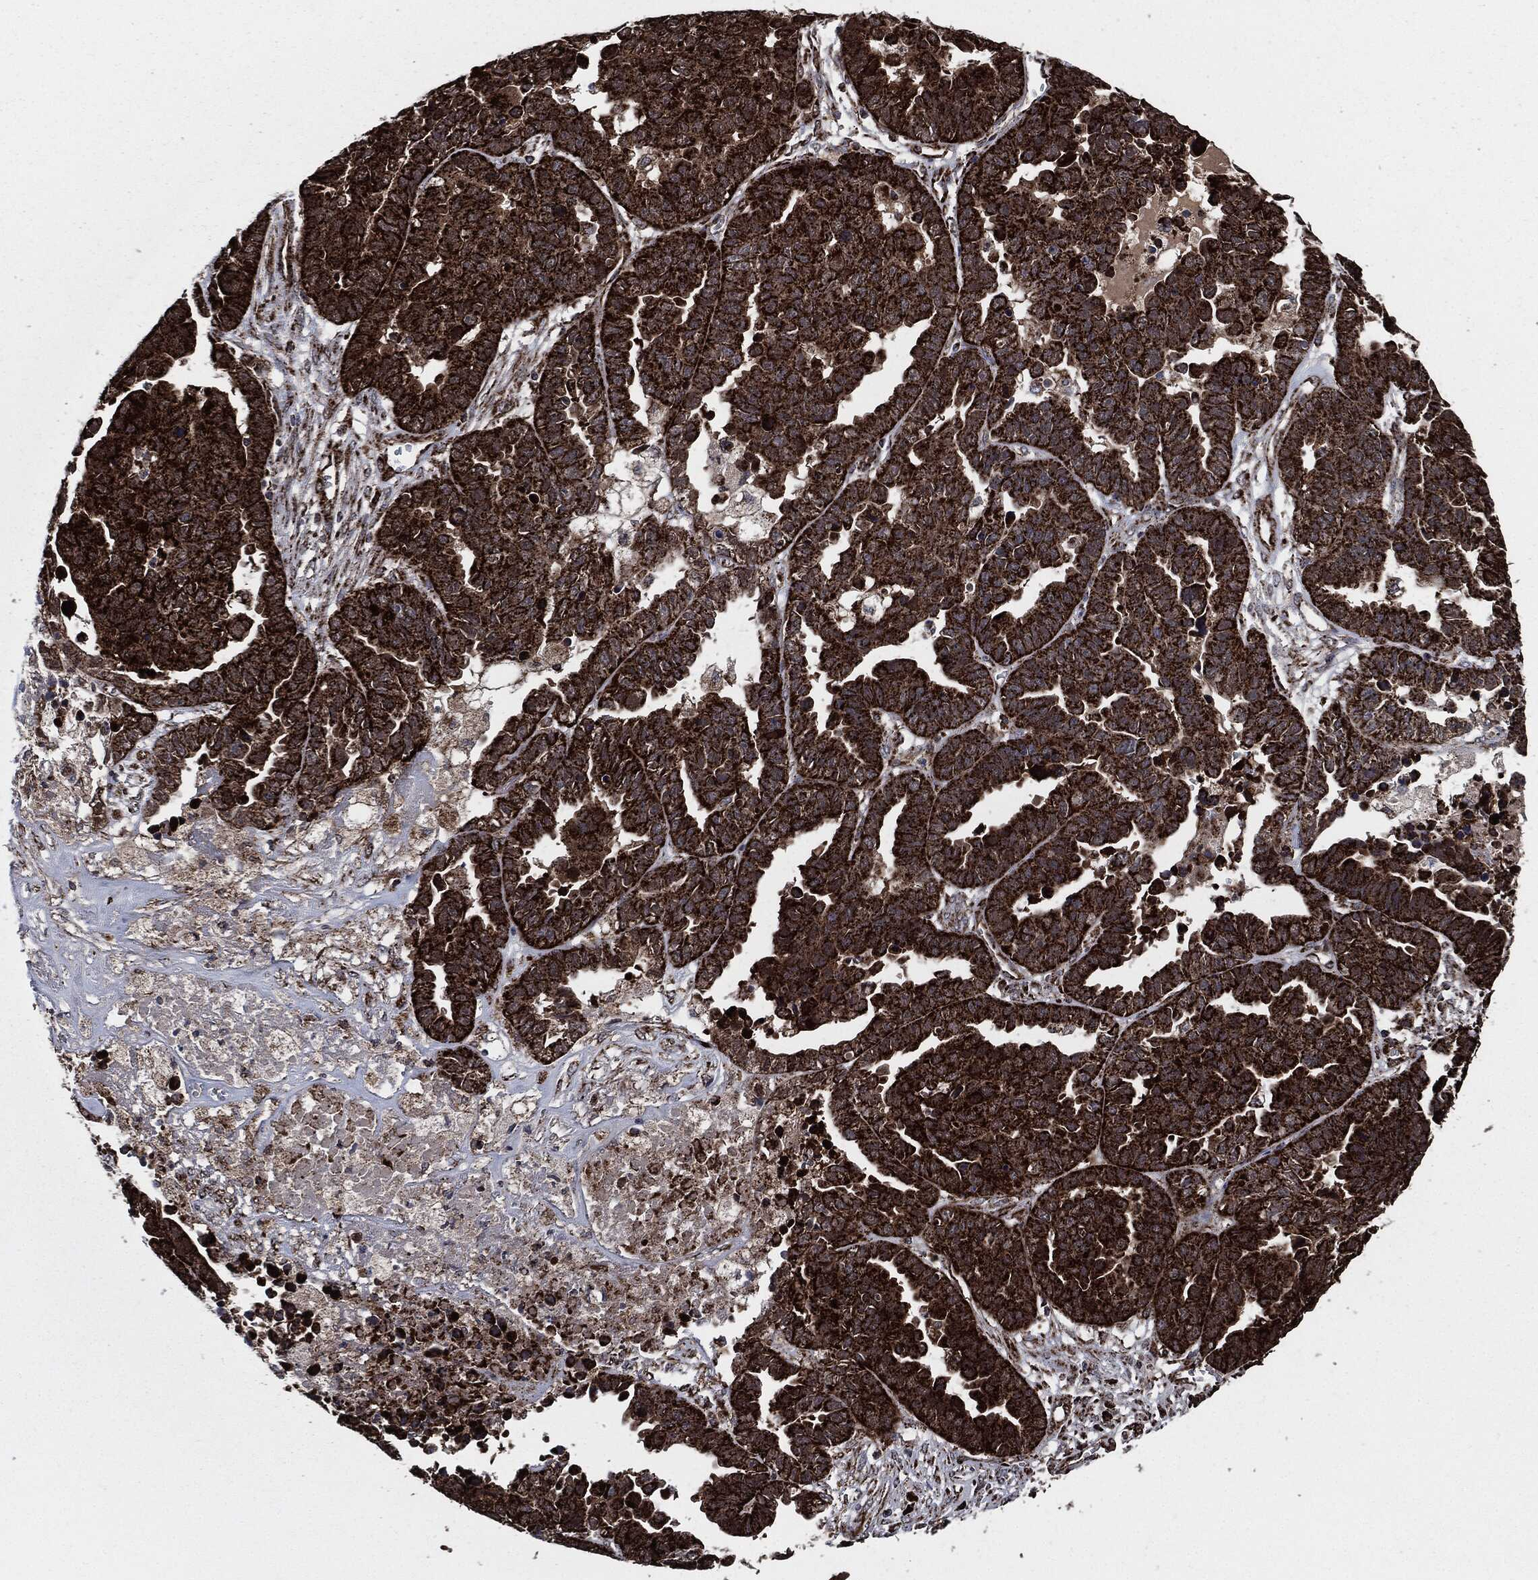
{"staining": {"intensity": "strong", "quantity": ">75%", "location": "cytoplasmic/membranous"}, "tissue": "ovarian cancer", "cell_type": "Tumor cells", "image_type": "cancer", "snomed": [{"axis": "morphology", "description": "Cystadenocarcinoma, serous, NOS"}, {"axis": "topography", "description": "Ovary"}], "caption": "Ovarian cancer (serous cystadenocarcinoma) was stained to show a protein in brown. There is high levels of strong cytoplasmic/membranous expression in approximately >75% of tumor cells. The staining was performed using DAB to visualize the protein expression in brown, while the nuclei were stained in blue with hematoxylin (Magnification: 20x).", "gene": "FH", "patient": {"sex": "female", "age": 87}}